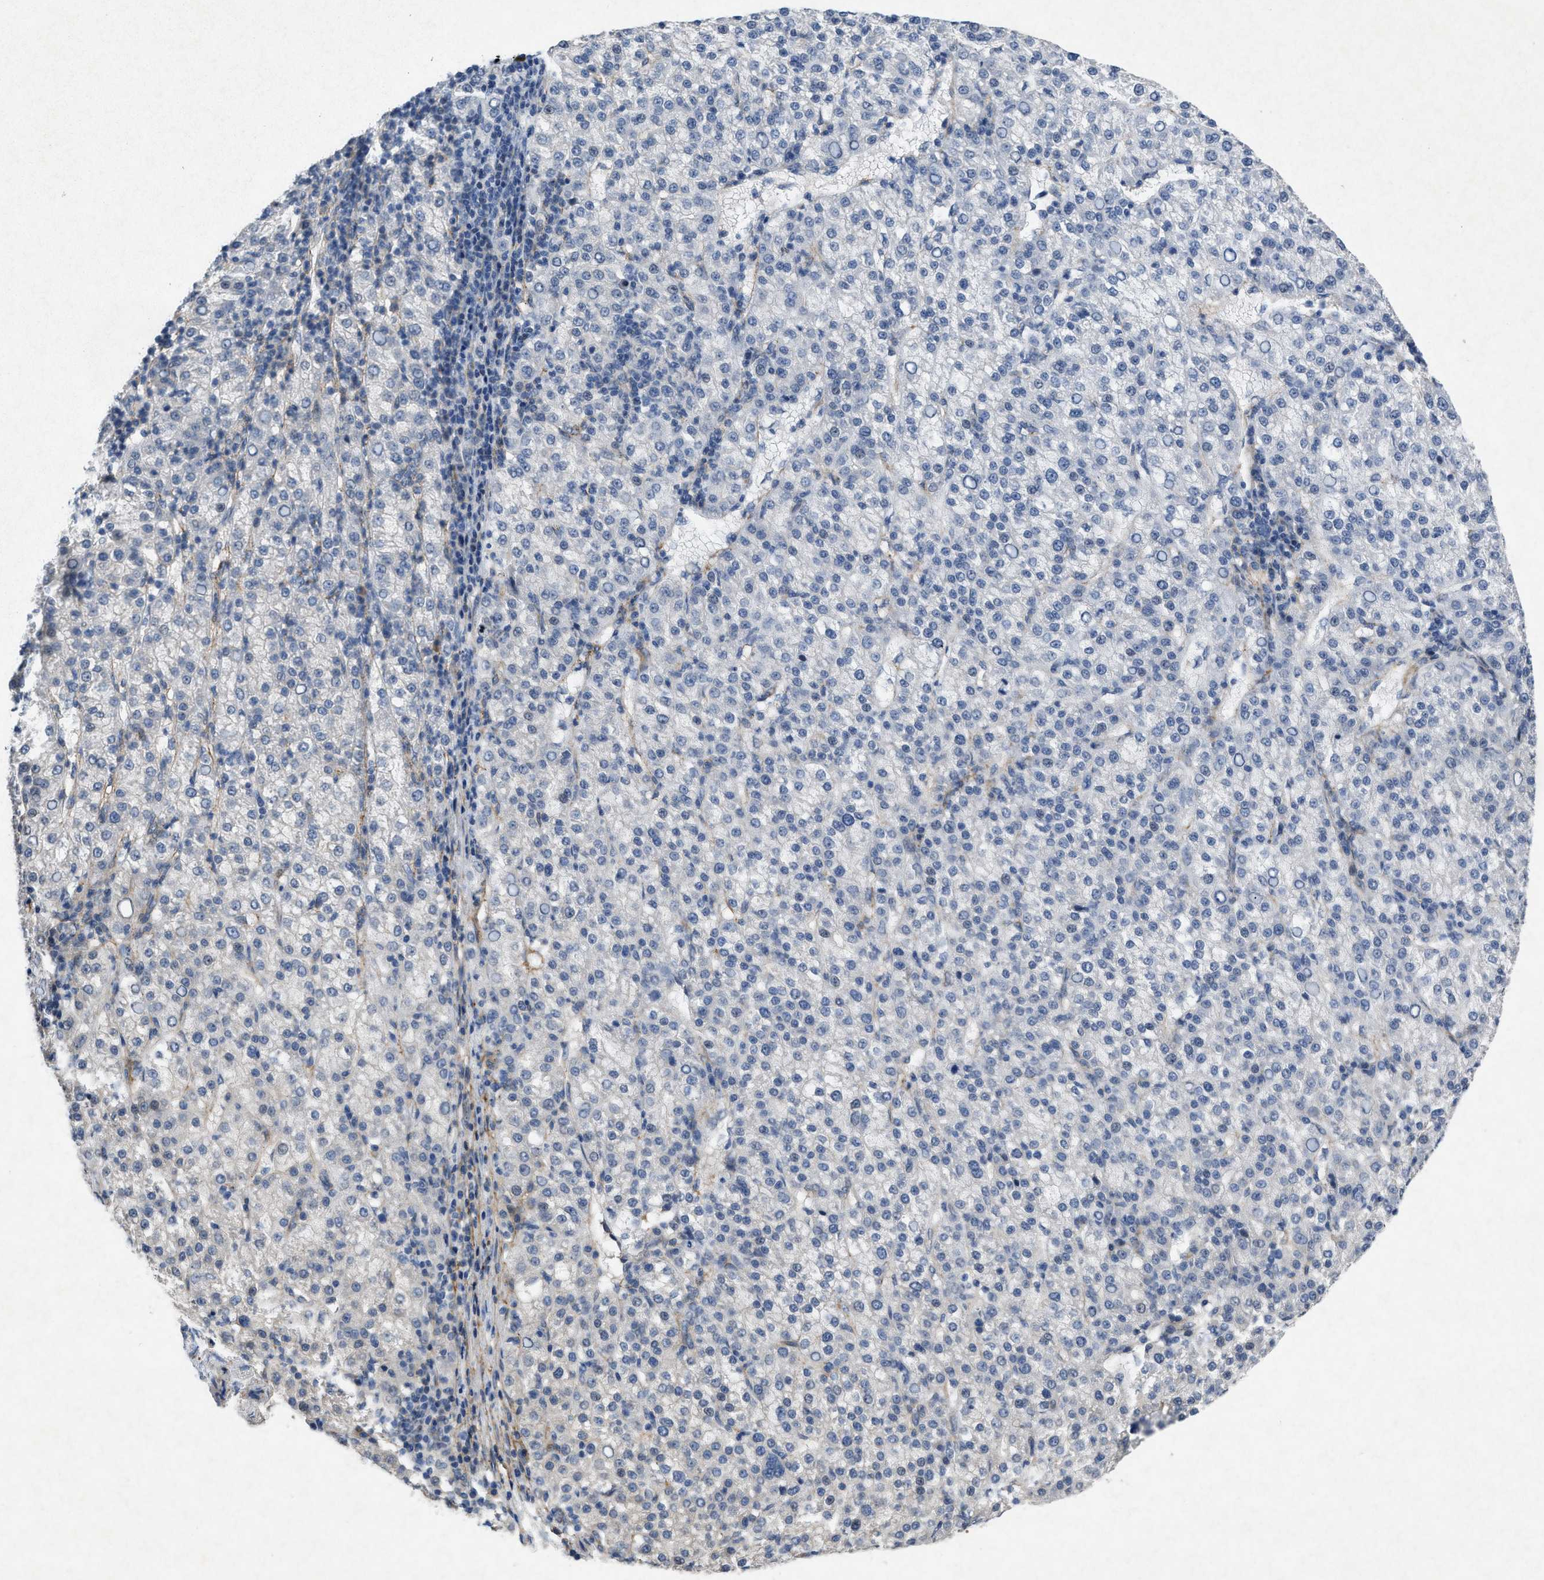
{"staining": {"intensity": "negative", "quantity": "none", "location": "none"}, "tissue": "liver cancer", "cell_type": "Tumor cells", "image_type": "cancer", "snomed": [{"axis": "morphology", "description": "Carcinoma, Hepatocellular, NOS"}, {"axis": "topography", "description": "Liver"}], "caption": "An immunohistochemistry (IHC) micrograph of liver cancer (hepatocellular carcinoma) is shown. There is no staining in tumor cells of liver cancer (hepatocellular carcinoma).", "gene": "PDGFRA", "patient": {"sex": "female", "age": 58}}